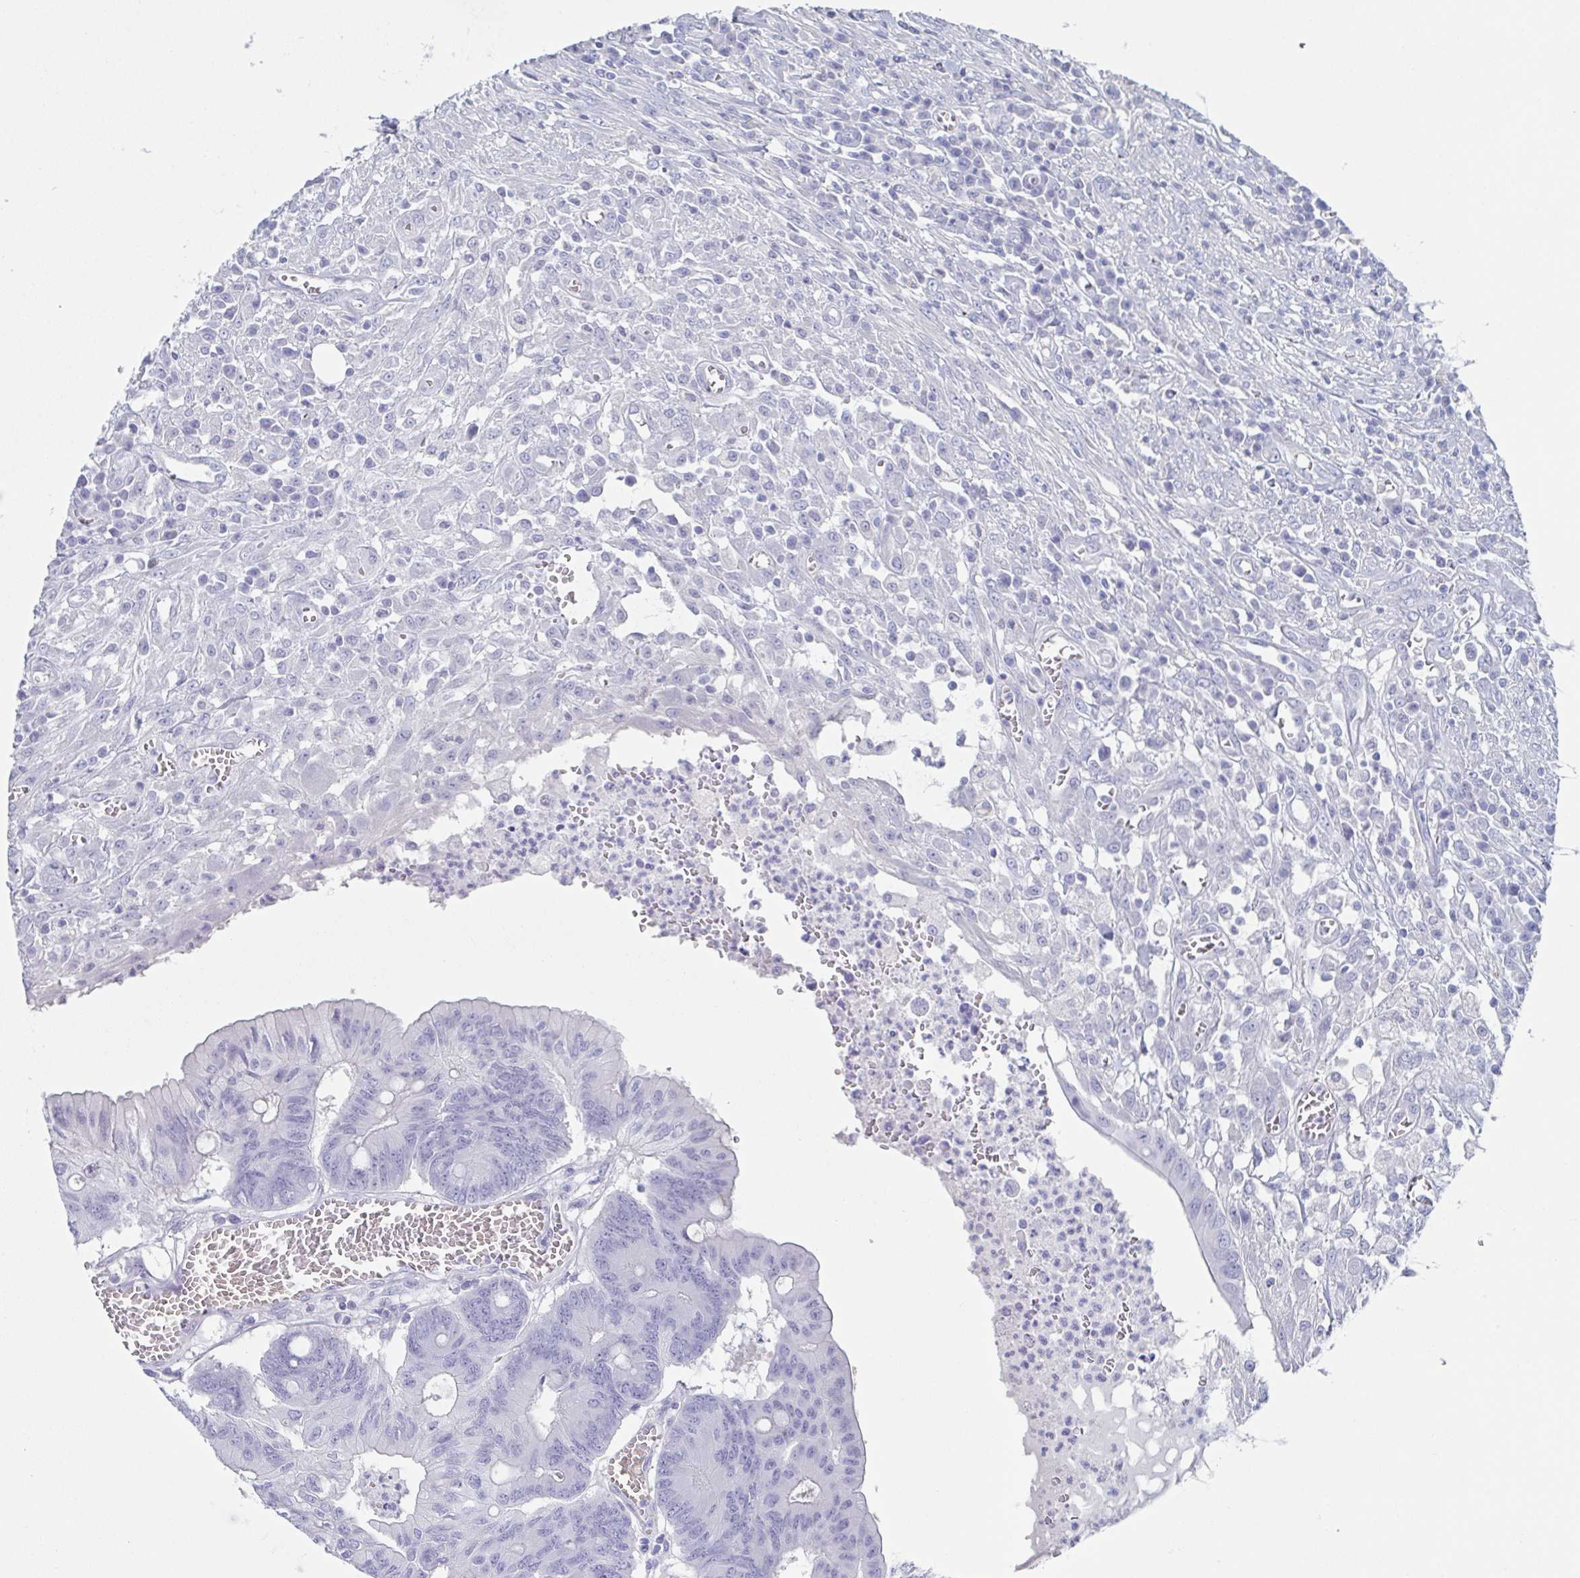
{"staining": {"intensity": "negative", "quantity": "none", "location": "none"}, "tissue": "colorectal cancer", "cell_type": "Tumor cells", "image_type": "cancer", "snomed": [{"axis": "morphology", "description": "Adenocarcinoma, NOS"}, {"axis": "topography", "description": "Colon"}], "caption": "The immunohistochemistry image has no significant positivity in tumor cells of colorectal adenocarcinoma tissue. (Brightfield microscopy of DAB IHC at high magnification).", "gene": "TAGLN3", "patient": {"sex": "male", "age": 65}}